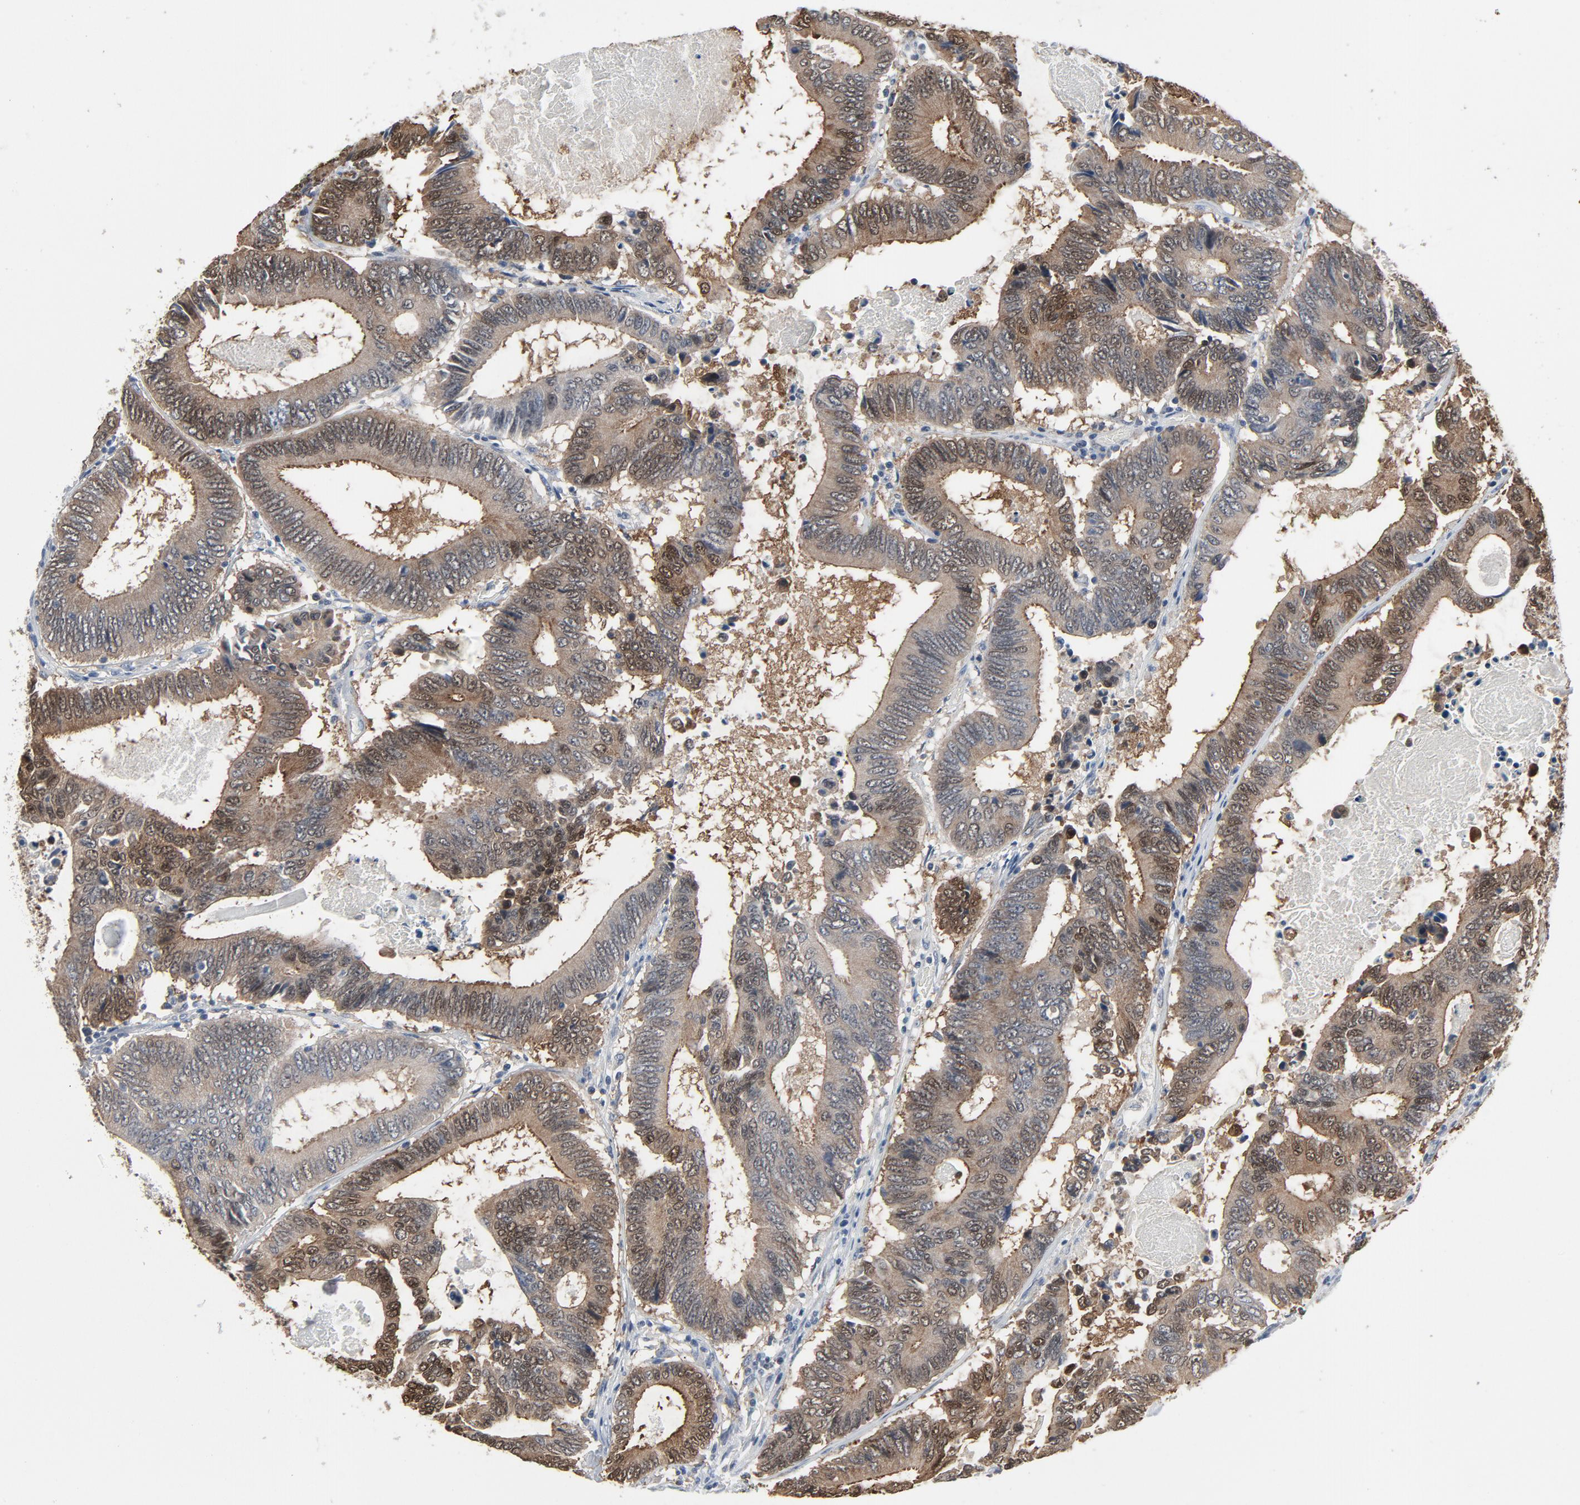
{"staining": {"intensity": "moderate", "quantity": ">75%", "location": "cytoplasmic/membranous,nuclear"}, "tissue": "colorectal cancer", "cell_type": "Tumor cells", "image_type": "cancer", "snomed": [{"axis": "morphology", "description": "Adenocarcinoma, NOS"}, {"axis": "topography", "description": "Colon"}], "caption": "A high-resolution image shows IHC staining of colorectal cancer, which displays moderate cytoplasmic/membranous and nuclear positivity in approximately >75% of tumor cells. Nuclei are stained in blue.", "gene": "GPX2", "patient": {"sex": "female", "age": 78}}